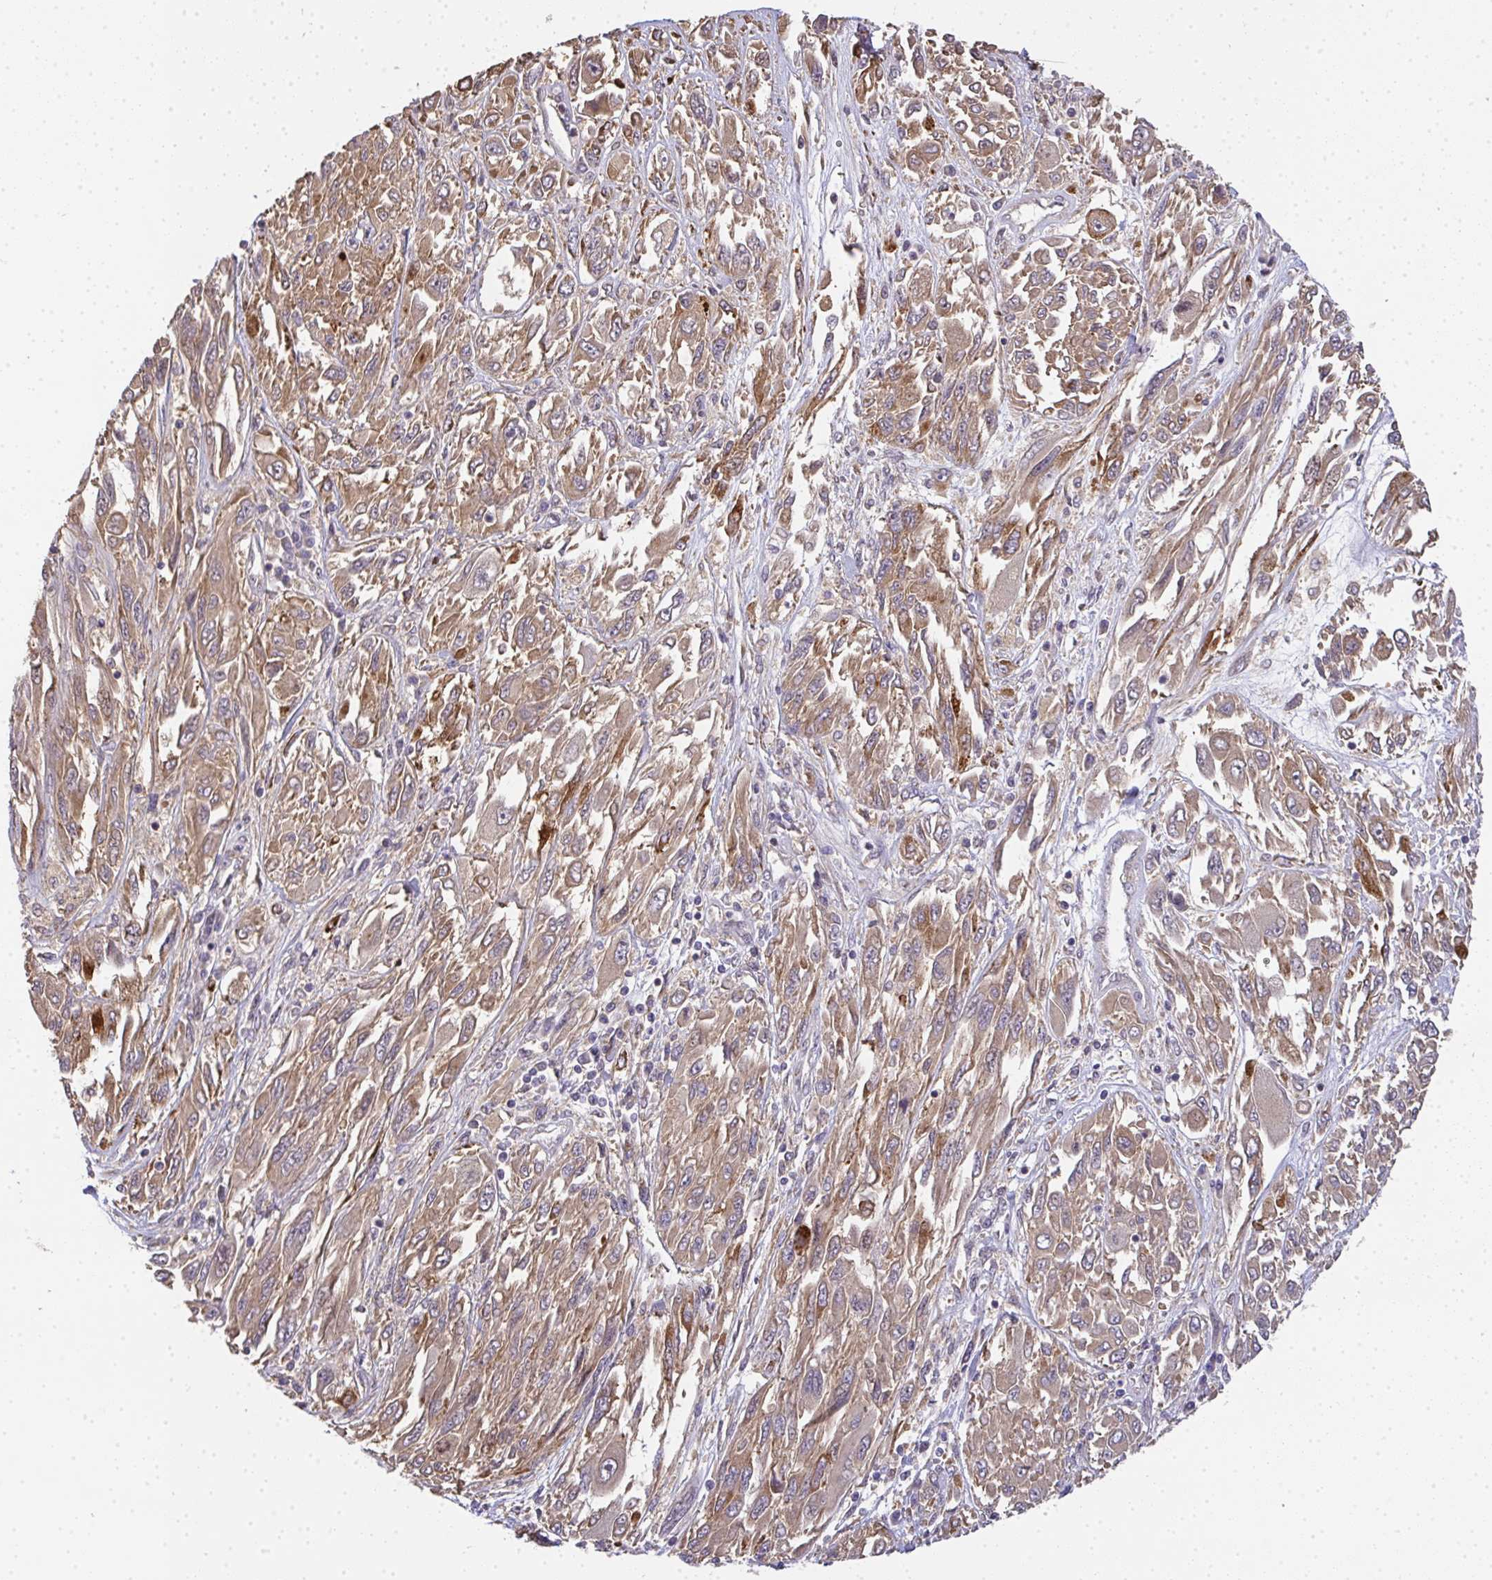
{"staining": {"intensity": "moderate", "quantity": ">75%", "location": "cytoplasmic/membranous"}, "tissue": "melanoma", "cell_type": "Tumor cells", "image_type": "cancer", "snomed": [{"axis": "morphology", "description": "Malignant melanoma, NOS"}, {"axis": "topography", "description": "Skin"}], "caption": "Melanoma stained with IHC shows moderate cytoplasmic/membranous staining in about >75% of tumor cells.", "gene": "EEF1AKMT1", "patient": {"sex": "female", "age": 91}}